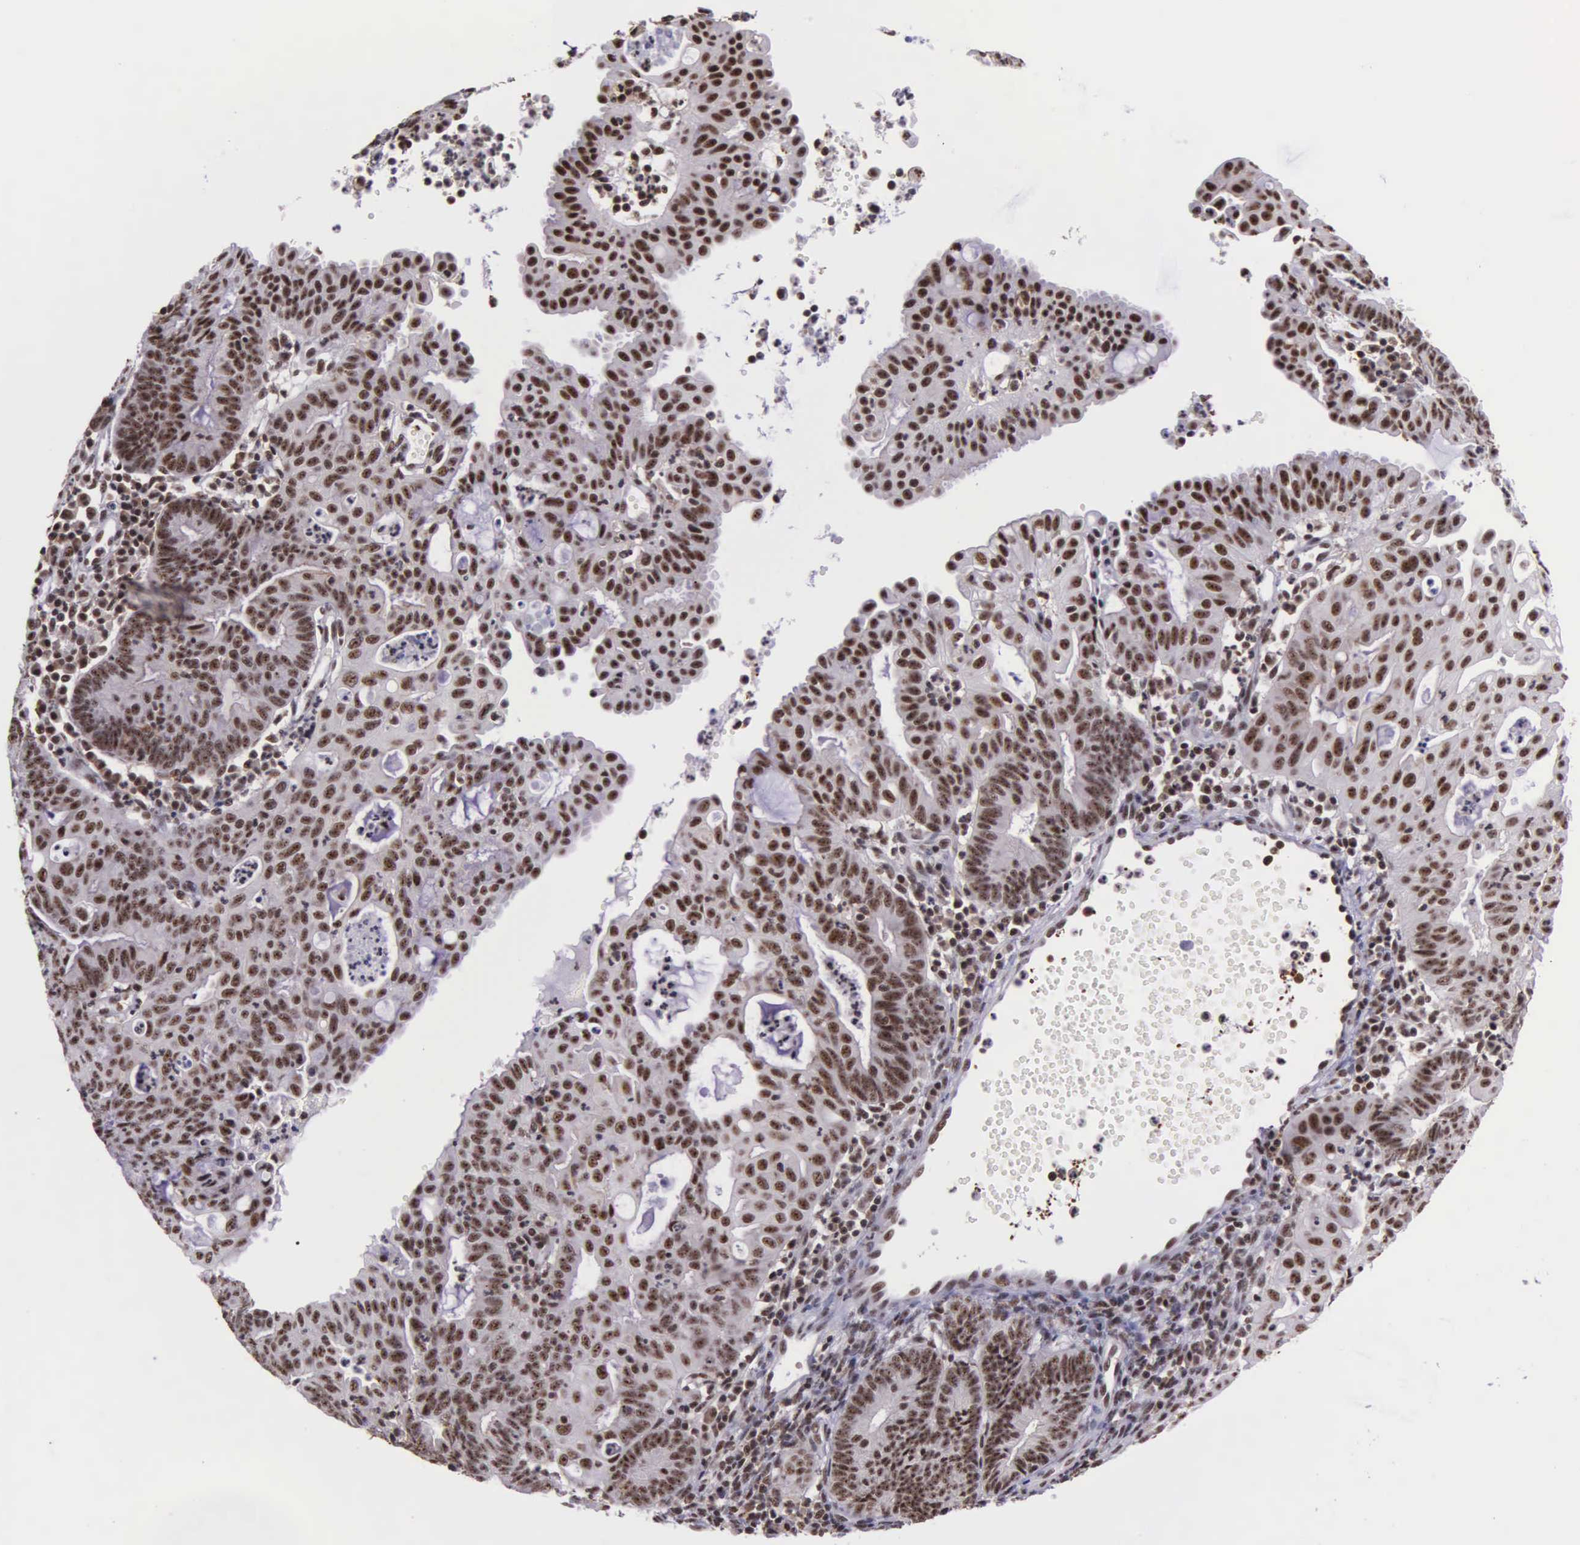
{"staining": {"intensity": "moderate", "quantity": ">75%", "location": "nuclear"}, "tissue": "endometrial cancer", "cell_type": "Tumor cells", "image_type": "cancer", "snomed": [{"axis": "morphology", "description": "Adenocarcinoma, NOS"}, {"axis": "topography", "description": "Endometrium"}], "caption": "Immunohistochemical staining of human endometrial adenocarcinoma shows medium levels of moderate nuclear protein expression in about >75% of tumor cells.", "gene": "FAM47A", "patient": {"sex": "female", "age": 60}}